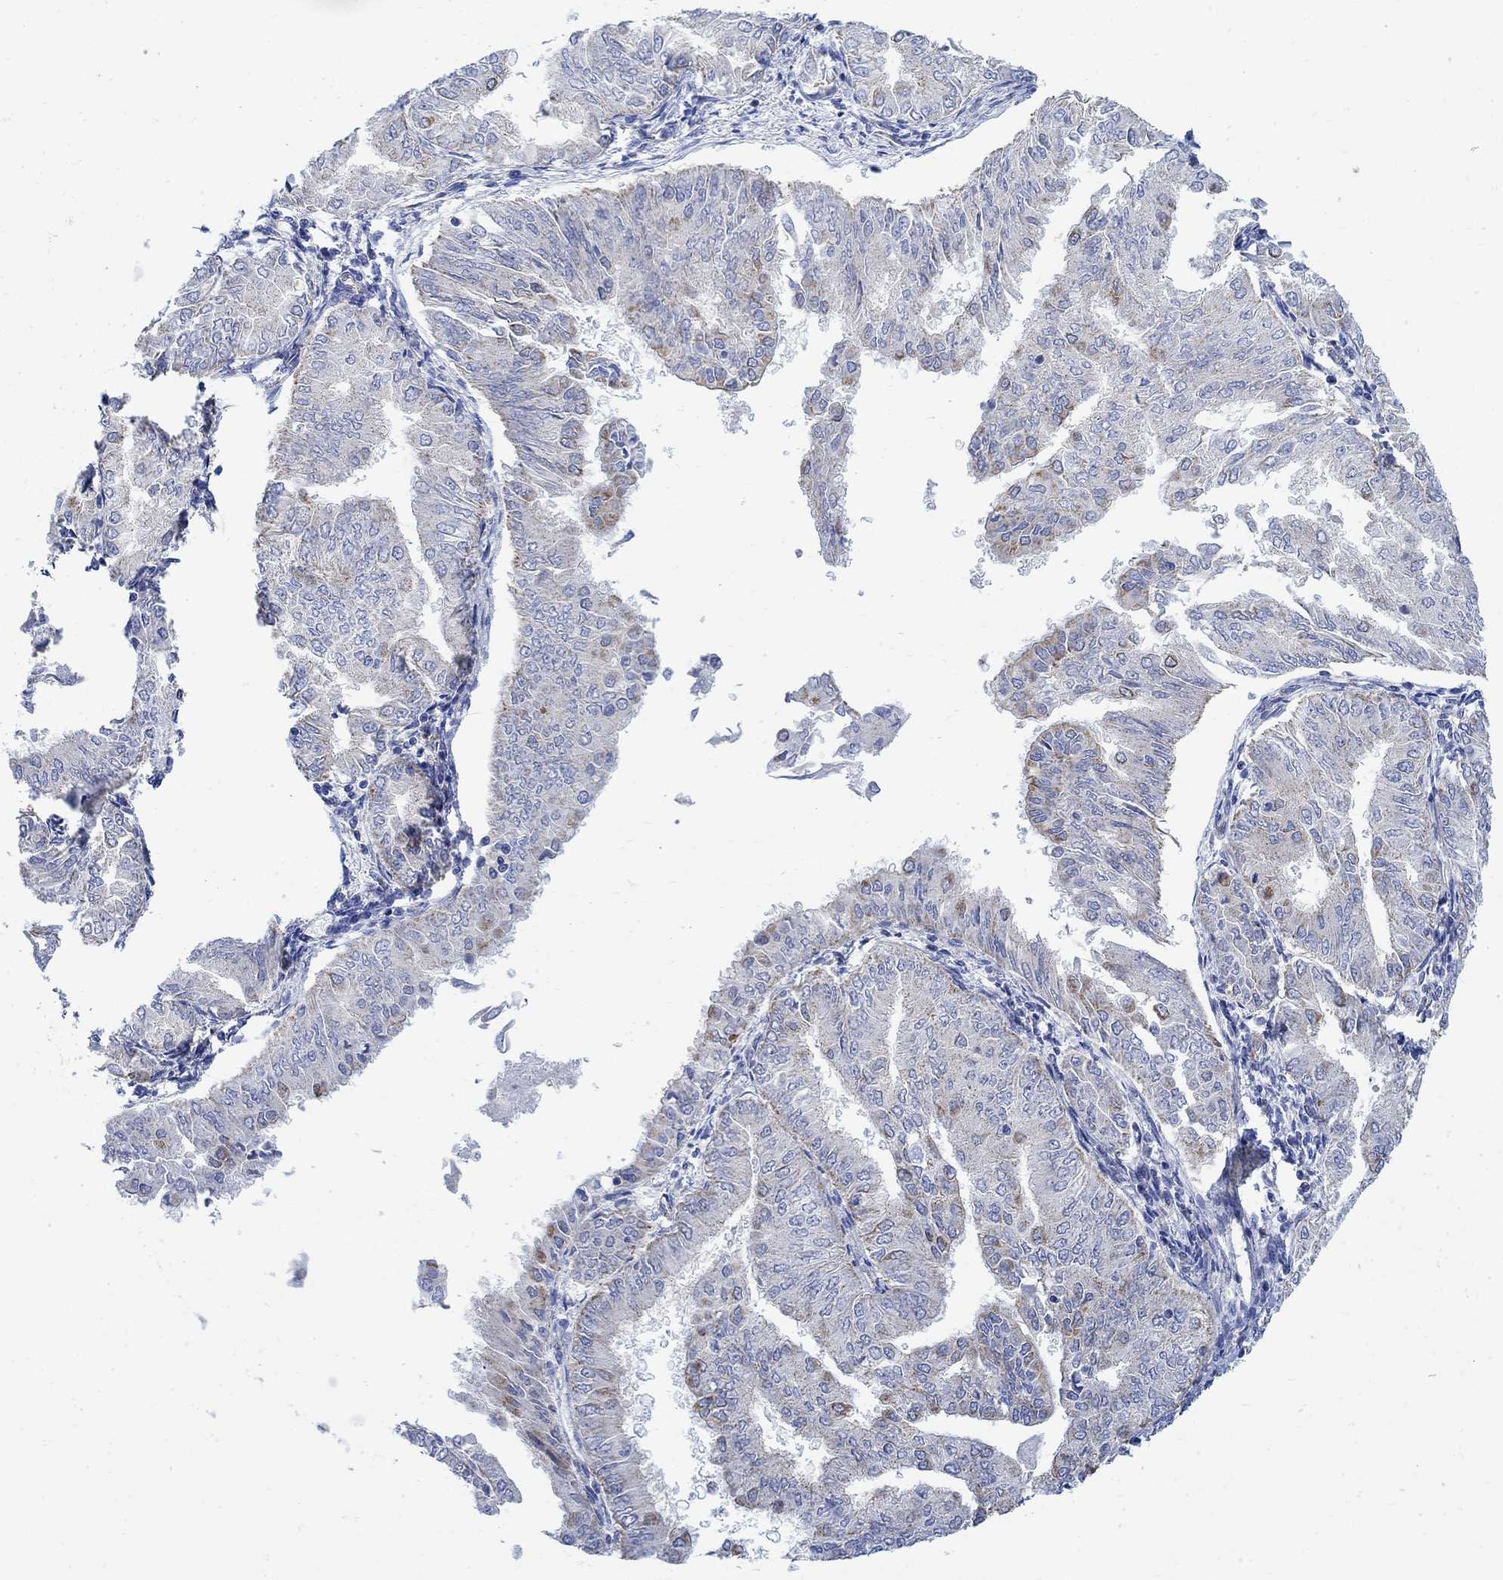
{"staining": {"intensity": "weak", "quantity": "<25%", "location": "cytoplasmic/membranous"}, "tissue": "endometrial cancer", "cell_type": "Tumor cells", "image_type": "cancer", "snomed": [{"axis": "morphology", "description": "Adenocarcinoma, NOS"}, {"axis": "topography", "description": "Endometrium"}], "caption": "Endometrial adenocarcinoma stained for a protein using immunohistochemistry (IHC) demonstrates no expression tumor cells.", "gene": "PHF21B", "patient": {"sex": "female", "age": 53}}